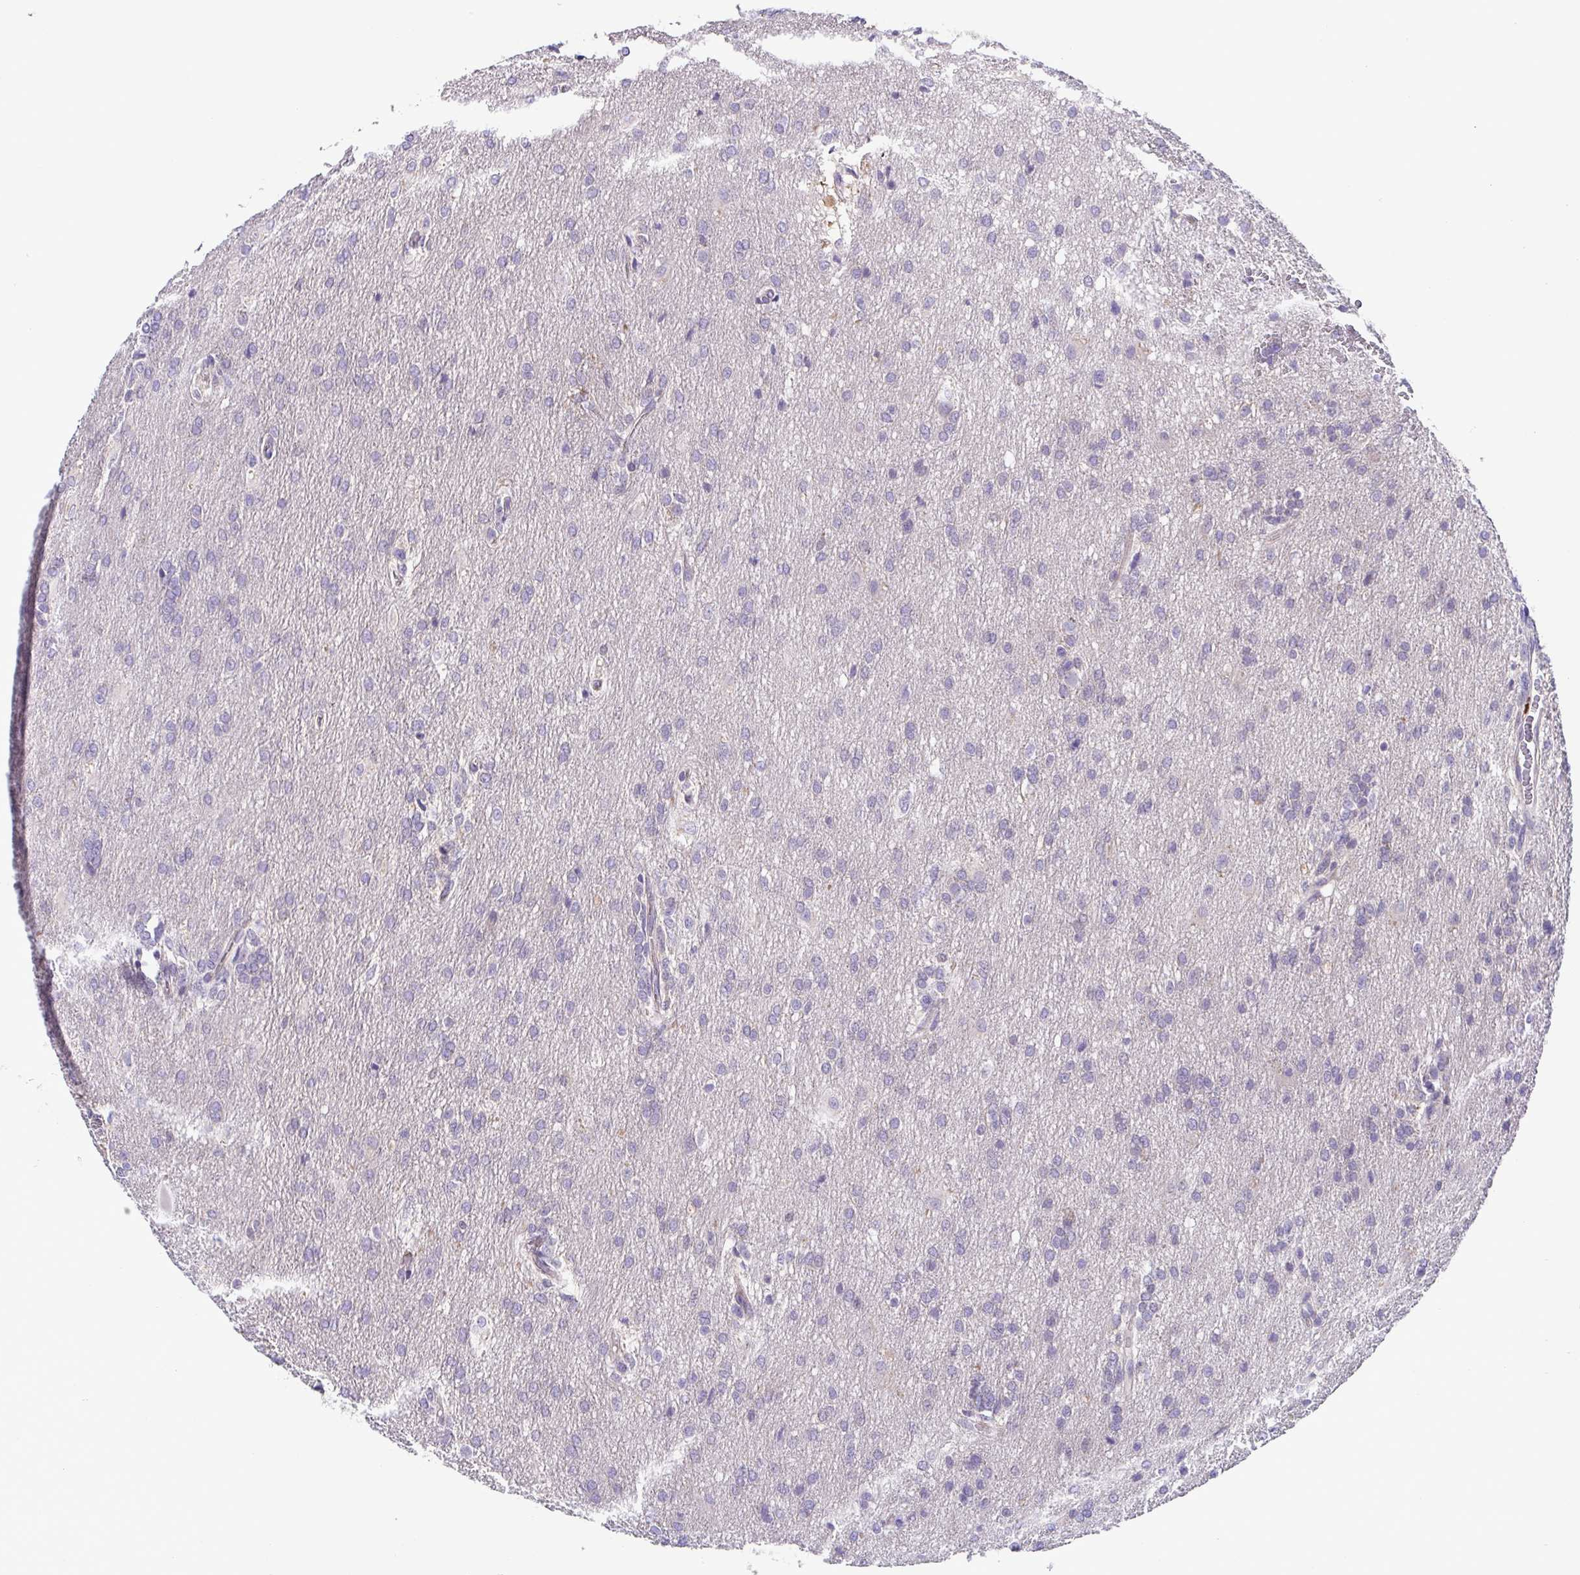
{"staining": {"intensity": "negative", "quantity": "none", "location": "none"}, "tissue": "glioma", "cell_type": "Tumor cells", "image_type": "cancer", "snomed": [{"axis": "morphology", "description": "Glioma, malignant, High grade"}, {"axis": "topography", "description": "Brain"}], "caption": "A high-resolution image shows immunohistochemistry staining of high-grade glioma (malignant), which reveals no significant staining in tumor cells.", "gene": "UBE2Q1", "patient": {"sex": "male", "age": 68}}